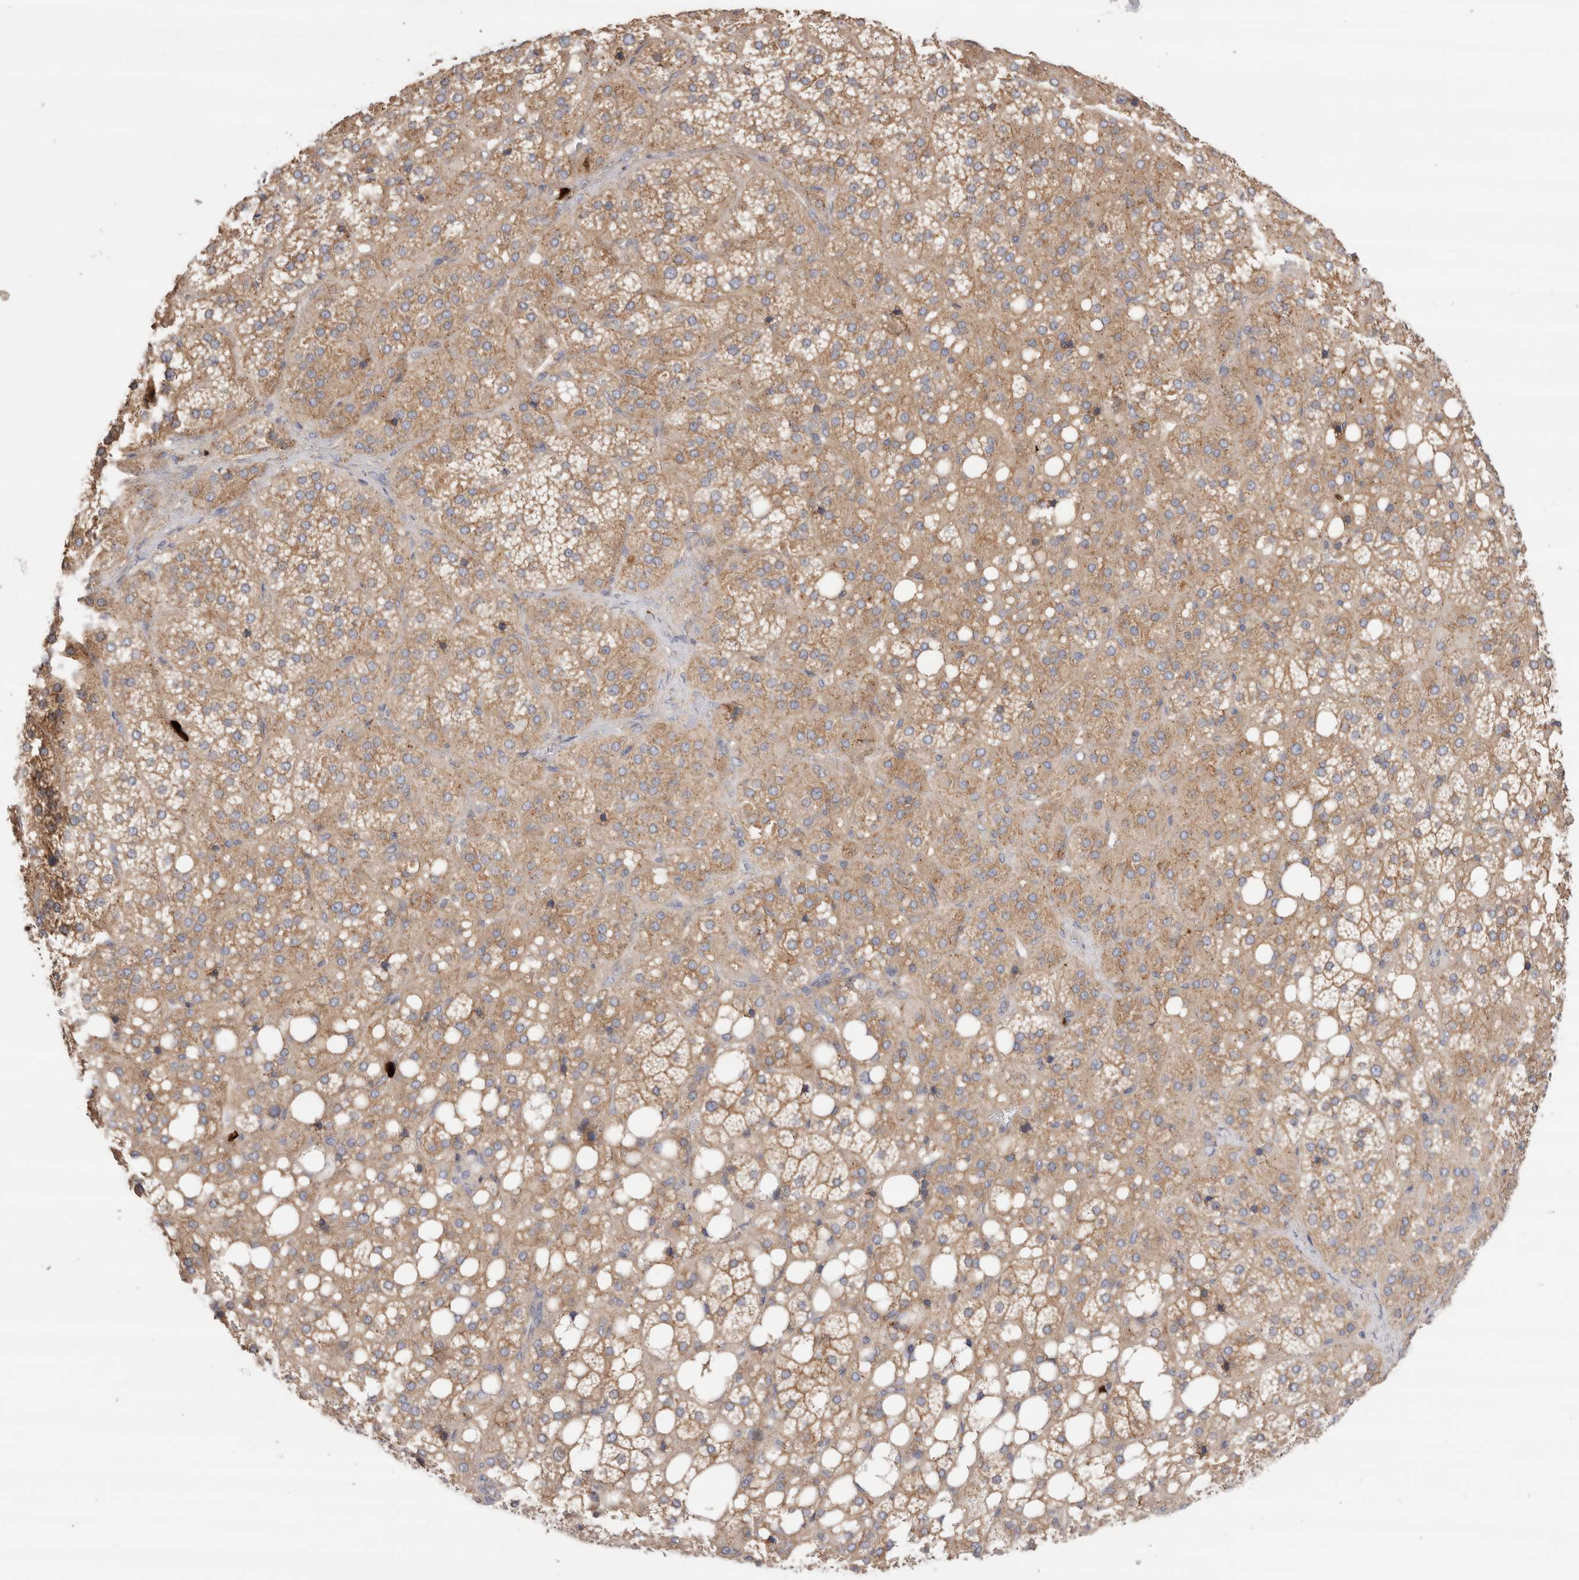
{"staining": {"intensity": "moderate", "quantity": ">75%", "location": "cytoplasmic/membranous"}, "tissue": "adrenal gland", "cell_type": "Glandular cells", "image_type": "normal", "snomed": [{"axis": "morphology", "description": "Normal tissue, NOS"}, {"axis": "topography", "description": "Adrenal gland"}], "caption": "Glandular cells display medium levels of moderate cytoplasmic/membranous staining in approximately >75% of cells in benign adrenal gland.", "gene": "NXT2", "patient": {"sex": "female", "age": 59}}